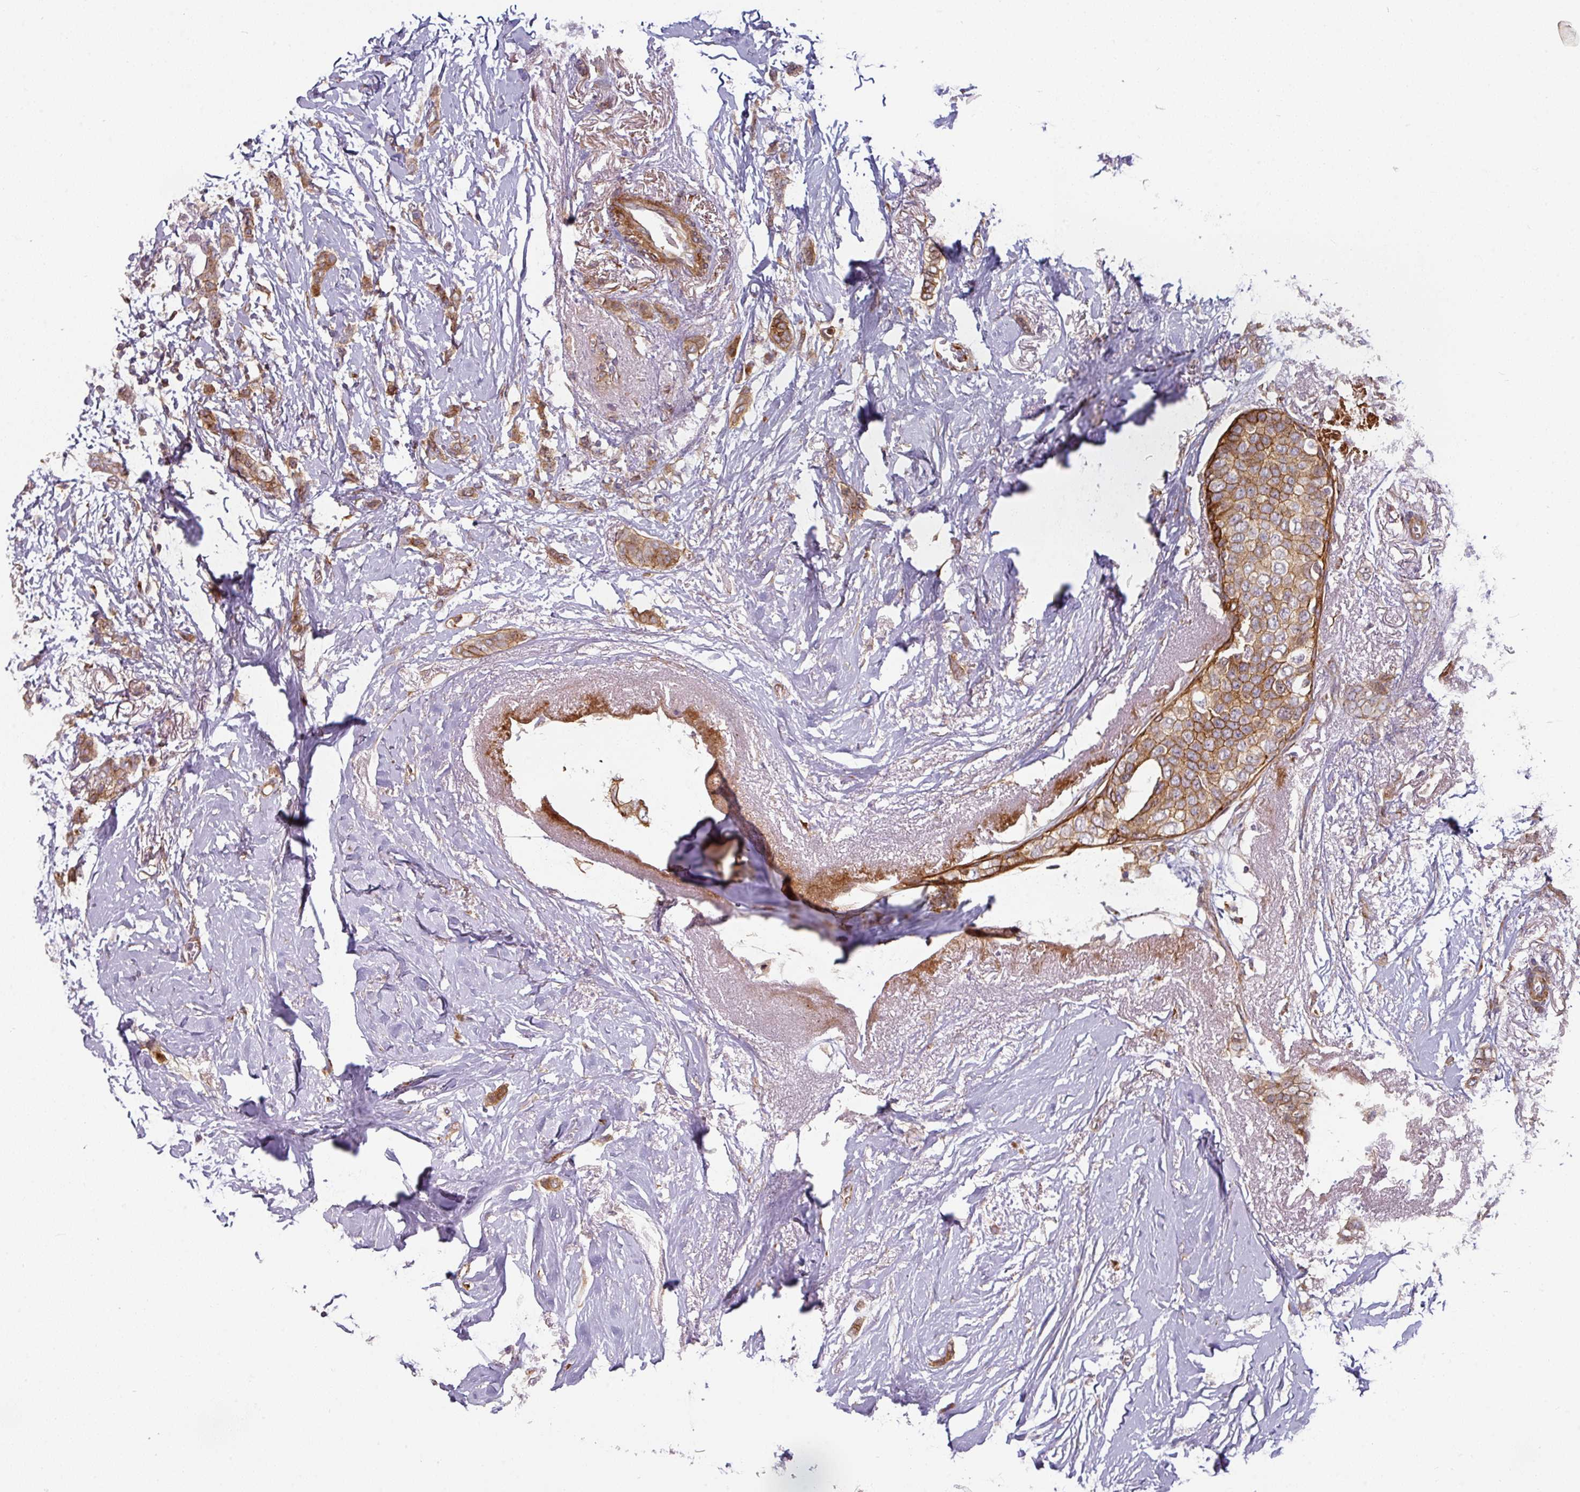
{"staining": {"intensity": "moderate", "quantity": ">75%", "location": "cytoplasmic/membranous"}, "tissue": "breast cancer", "cell_type": "Tumor cells", "image_type": "cancer", "snomed": [{"axis": "morphology", "description": "Duct carcinoma"}, {"axis": "topography", "description": "Breast"}], "caption": "An IHC micrograph of neoplastic tissue is shown. Protein staining in brown labels moderate cytoplasmic/membranous positivity in intraductal carcinoma (breast) within tumor cells.", "gene": "CASP2", "patient": {"sex": "female", "age": 72}}